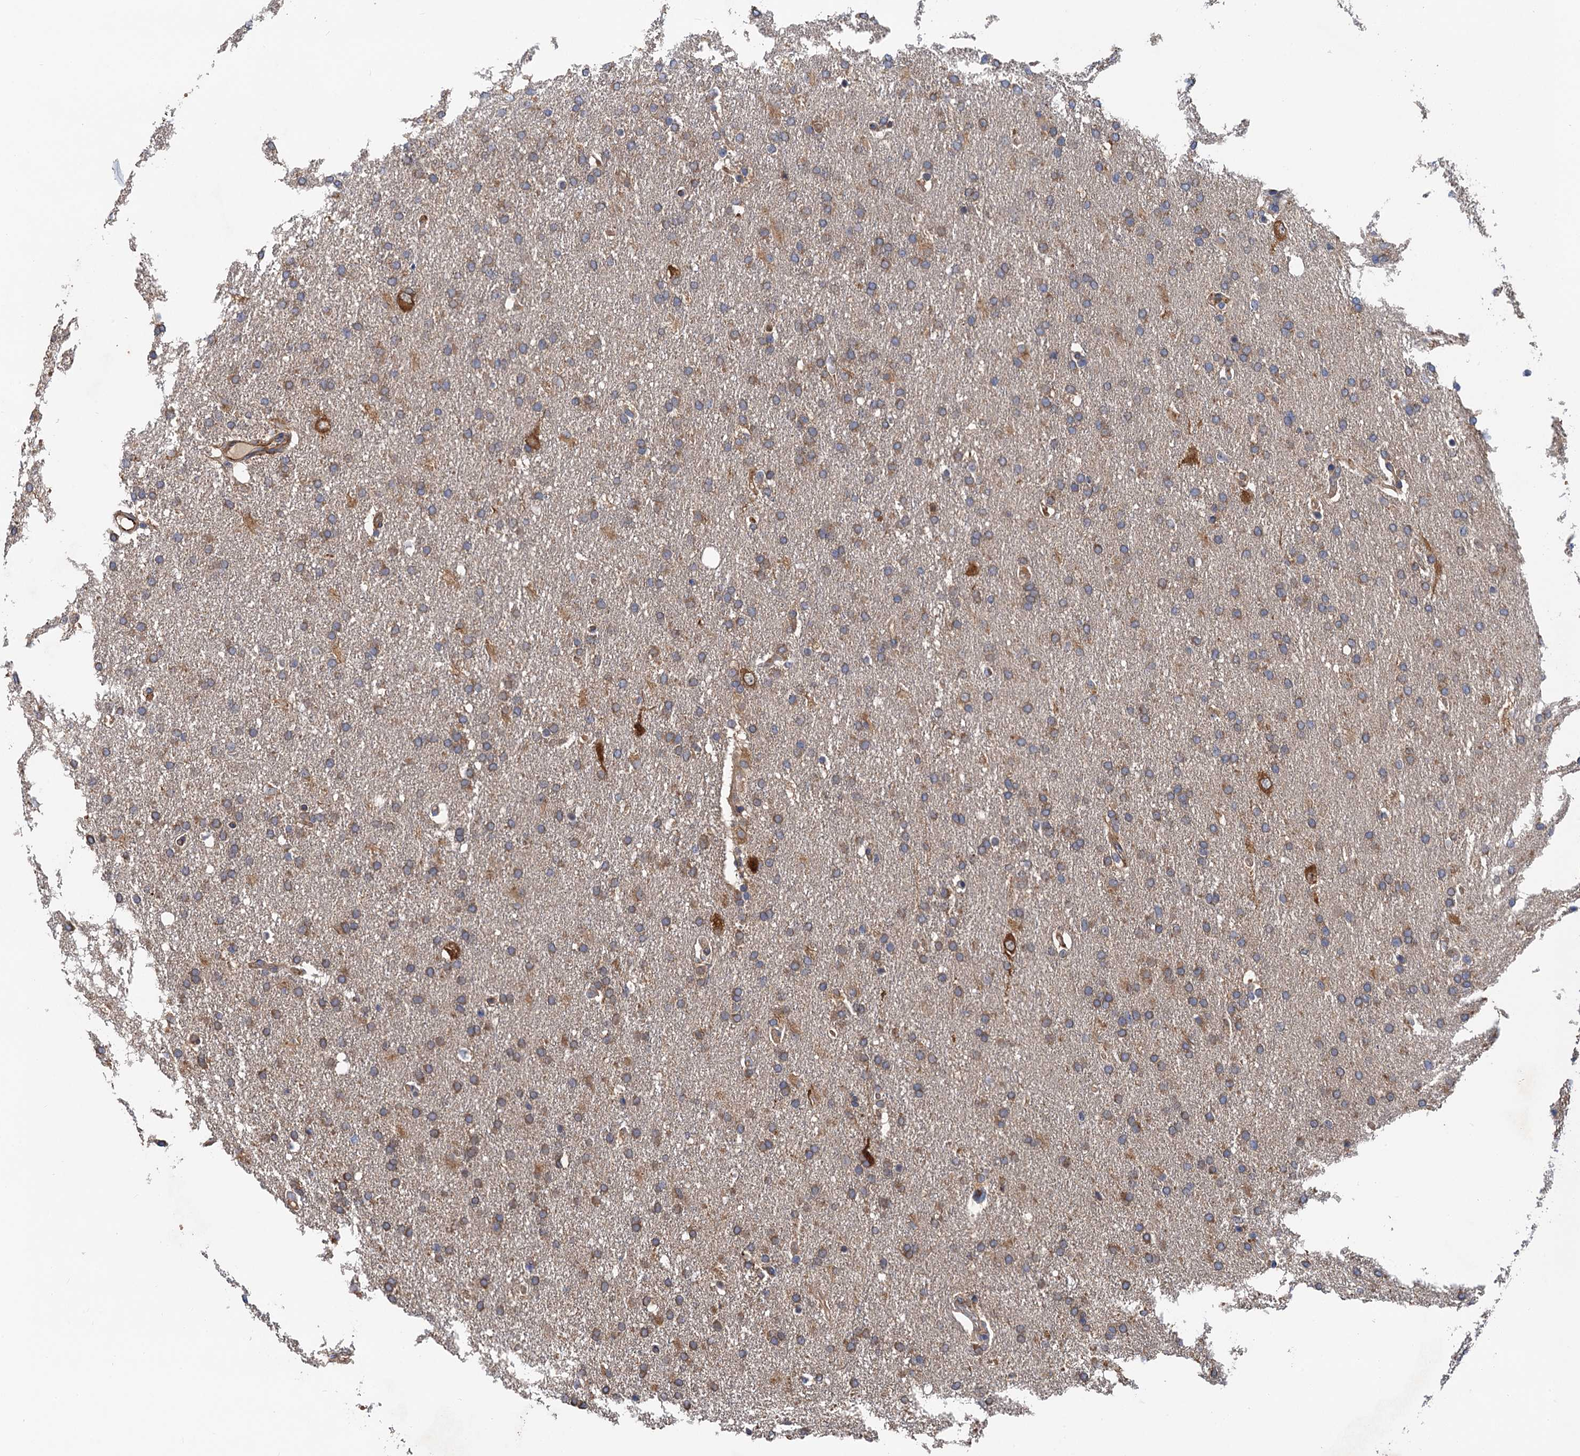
{"staining": {"intensity": "weak", "quantity": "25%-75%", "location": "cytoplasmic/membranous"}, "tissue": "glioma", "cell_type": "Tumor cells", "image_type": "cancer", "snomed": [{"axis": "morphology", "description": "Glioma, malignant, High grade"}, {"axis": "topography", "description": "Brain"}], "caption": "Tumor cells display low levels of weak cytoplasmic/membranous staining in about 25%-75% of cells in glioma.", "gene": "PJA2", "patient": {"sex": "male", "age": 72}}